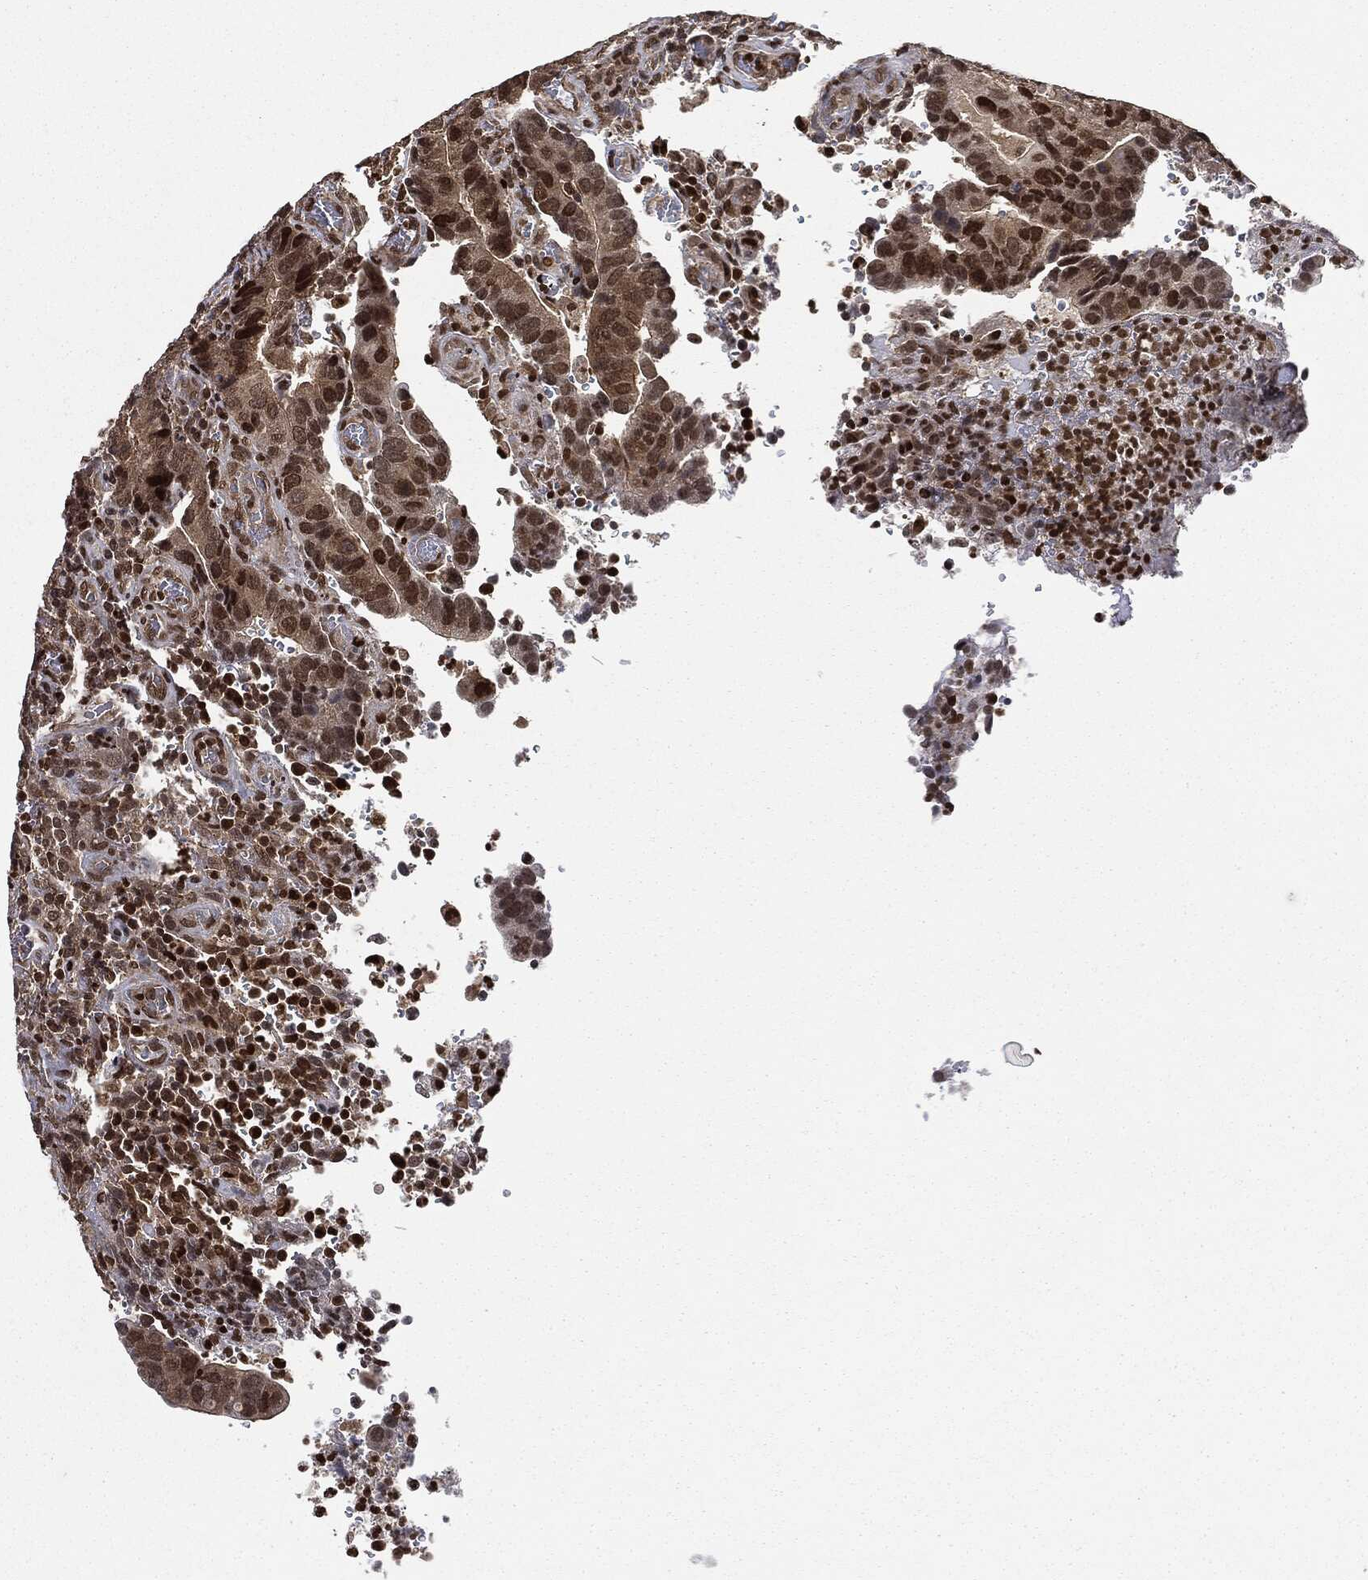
{"staining": {"intensity": "moderate", "quantity": ">75%", "location": "cytoplasmic/membranous,nuclear"}, "tissue": "colorectal cancer", "cell_type": "Tumor cells", "image_type": "cancer", "snomed": [{"axis": "morphology", "description": "Adenocarcinoma, NOS"}, {"axis": "topography", "description": "Colon"}], "caption": "Colorectal cancer tissue displays moderate cytoplasmic/membranous and nuclear expression in about >75% of tumor cells, visualized by immunohistochemistry.", "gene": "TBC1D22A", "patient": {"sex": "female", "age": 56}}